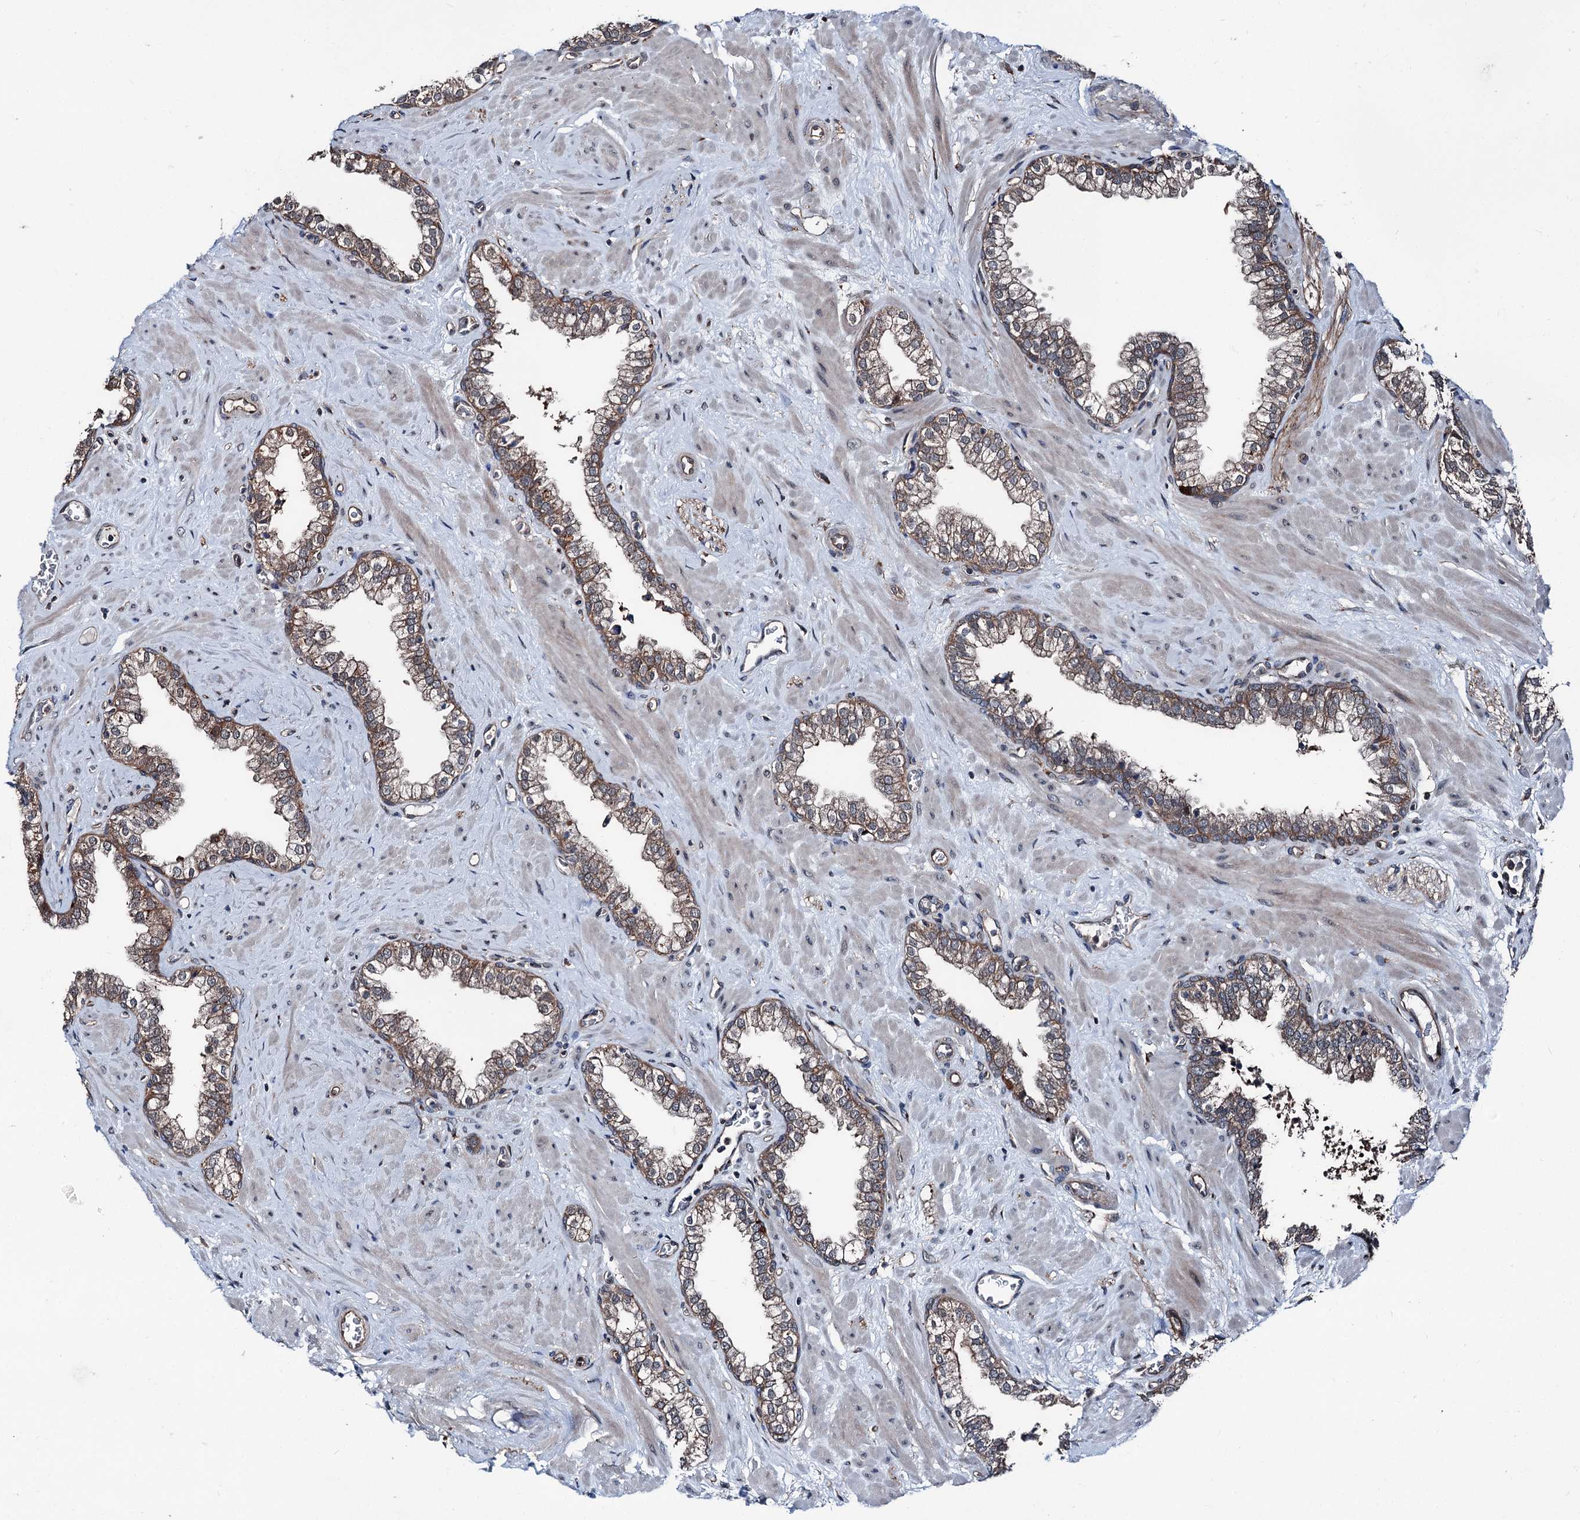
{"staining": {"intensity": "moderate", "quantity": "25%-75%", "location": "cytoplasmic/membranous"}, "tissue": "prostate", "cell_type": "Glandular cells", "image_type": "normal", "snomed": [{"axis": "morphology", "description": "Normal tissue, NOS"}, {"axis": "morphology", "description": "Urothelial carcinoma, Low grade"}, {"axis": "topography", "description": "Urinary bladder"}, {"axis": "topography", "description": "Prostate"}], "caption": "Protein positivity by immunohistochemistry demonstrates moderate cytoplasmic/membranous staining in approximately 25%-75% of glandular cells in unremarkable prostate.", "gene": "PSMD13", "patient": {"sex": "male", "age": 60}}